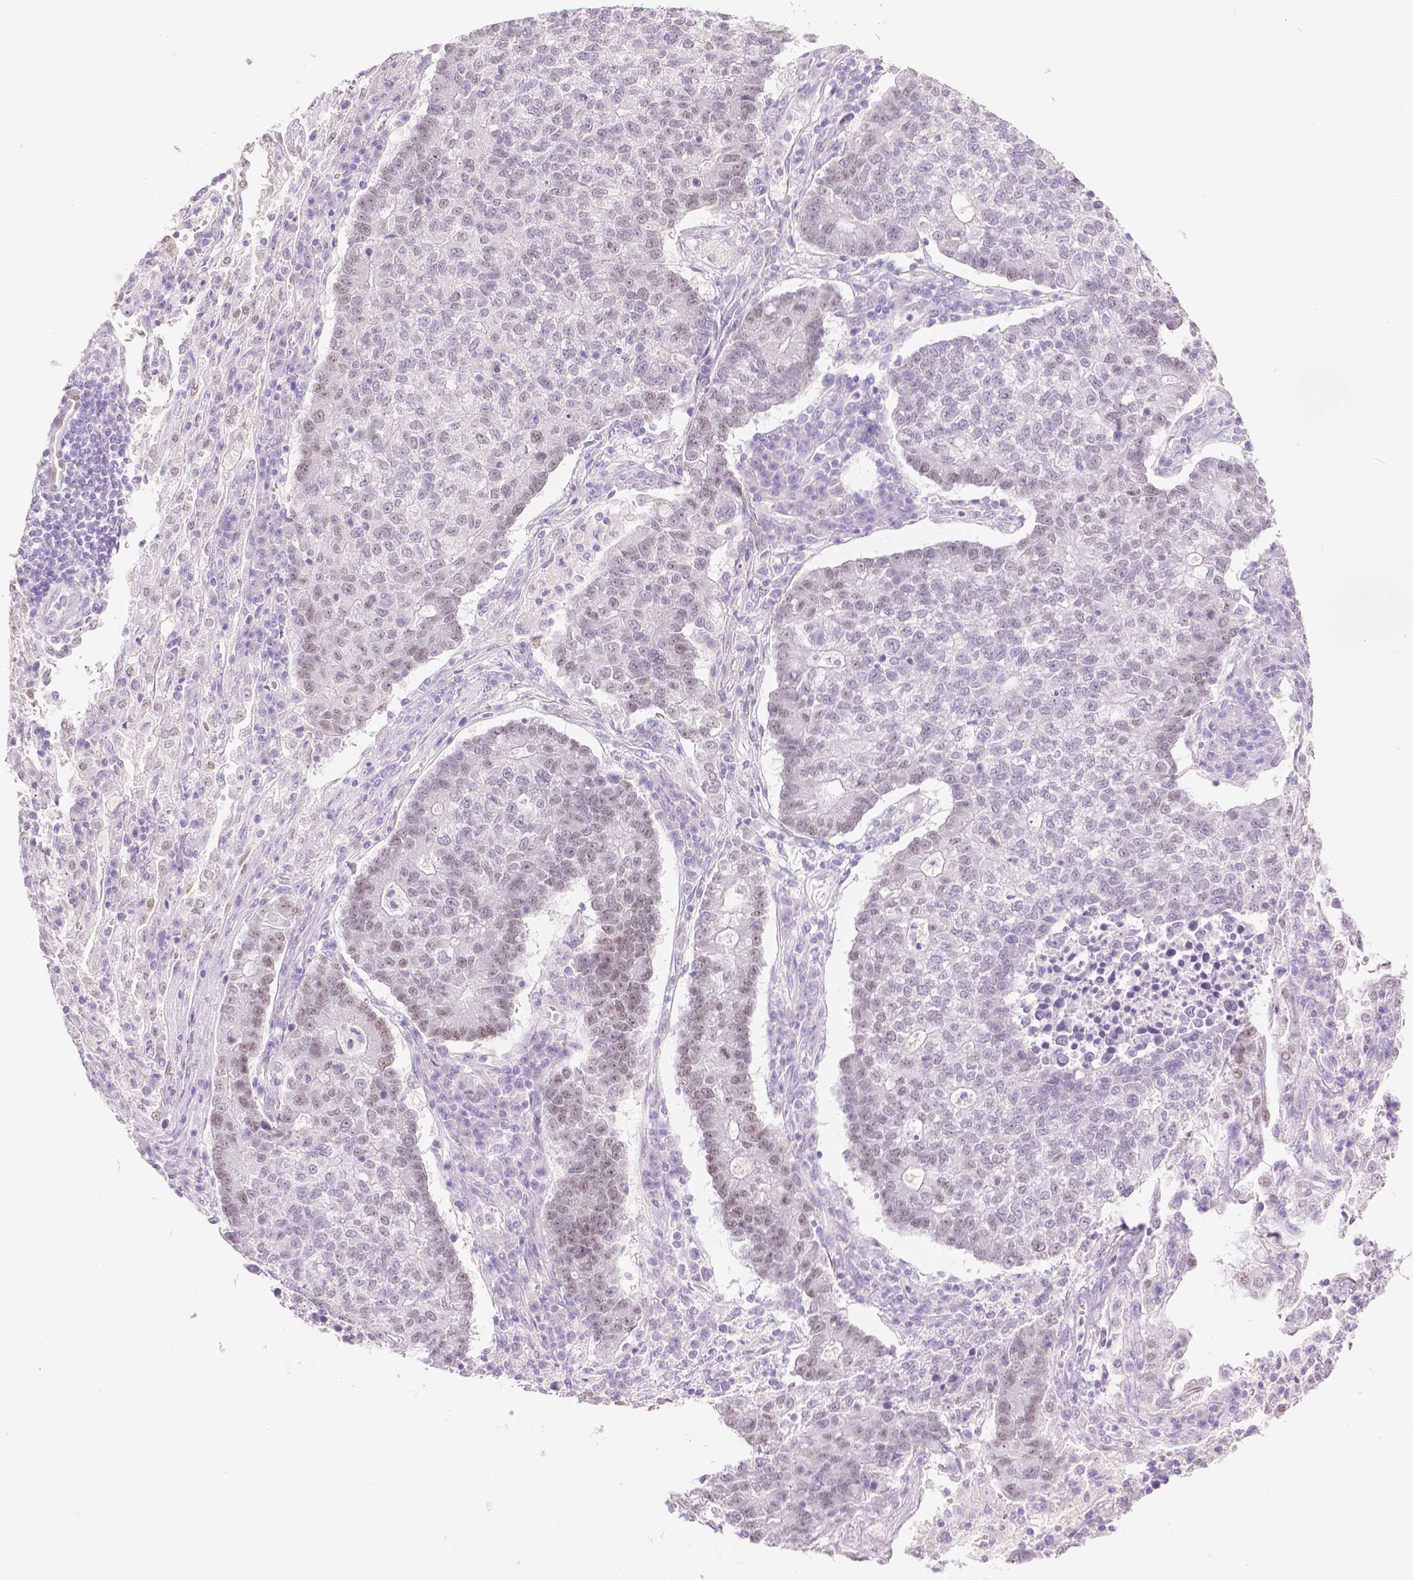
{"staining": {"intensity": "weak", "quantity": "<25%", "location": "nuclear"}, "tissue": "lung cancer", "cell_type": "Tumor cells", "image_type": "cancer", "snomed": [{"axis": "morphology", "description": "Adenocarcinoma, NOS"}, {"axis": "topography", "description": "Lung"}], "caption": "Photomicrograph shows no protein staining in tumor cells of lung cancer tissue.", "gene": "HNF1B", "patient": {"sex": "male", "age": 57}}